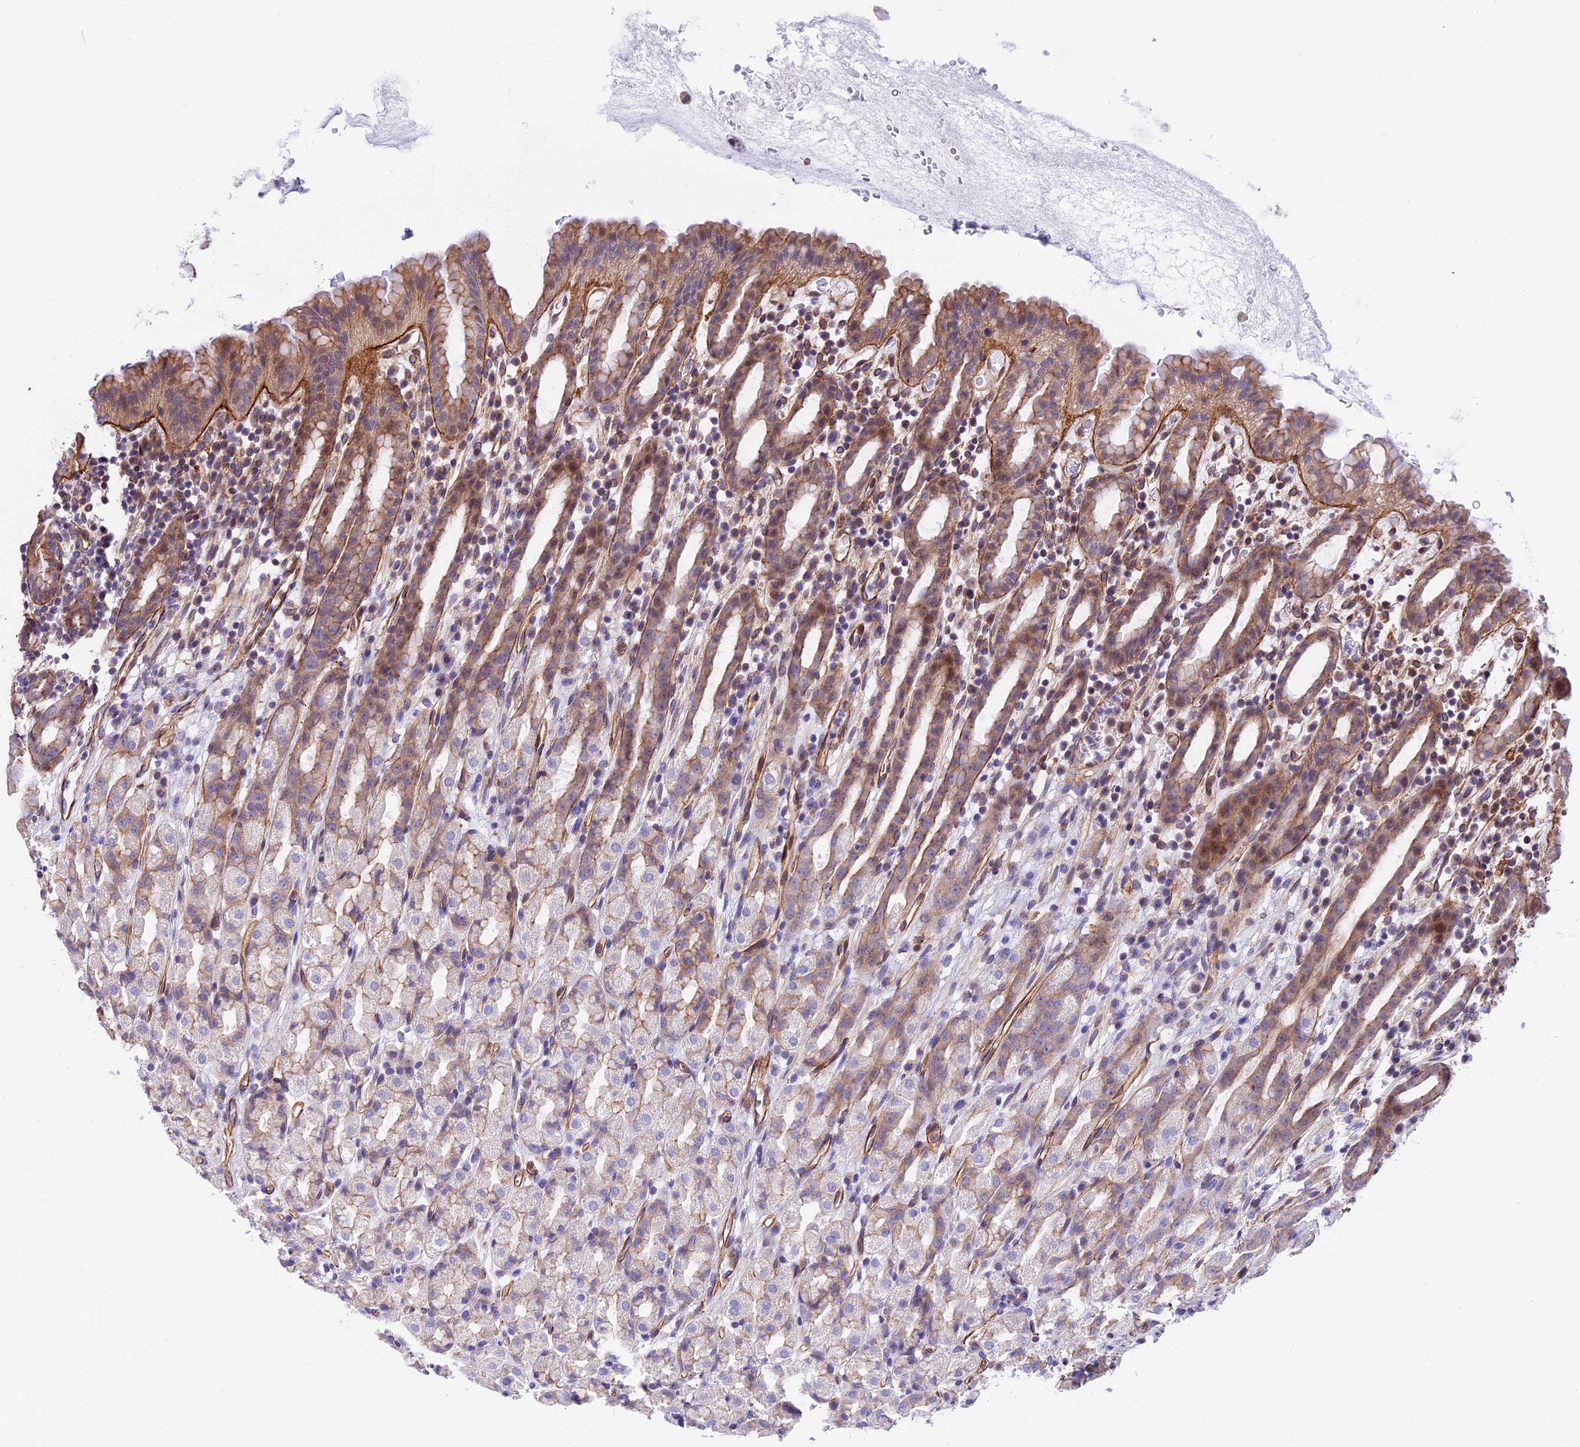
{"staining": {"intensity": "moderate", "quantity": "25%-75%", "location": "cytoplasmic/membranous"}, "tissue": "stomach", "cell_type": "Glandular cells", "image_type": "normal", "snomed": [{"axis": "morphology", "description": "Normal tissue, NOS"}, {"axis": "topography", "description": "Stomach, upper"}], "caption": "Immunohistochemistry image of unremarkable human stomach stained for a protein (brown), which reveals medium levels of moderate cytoplasmic/membranous expression in about 25%-75% of glandular cells.", "gene": "R3HDM4", "patient": {"sex": "male", "age": 47}}